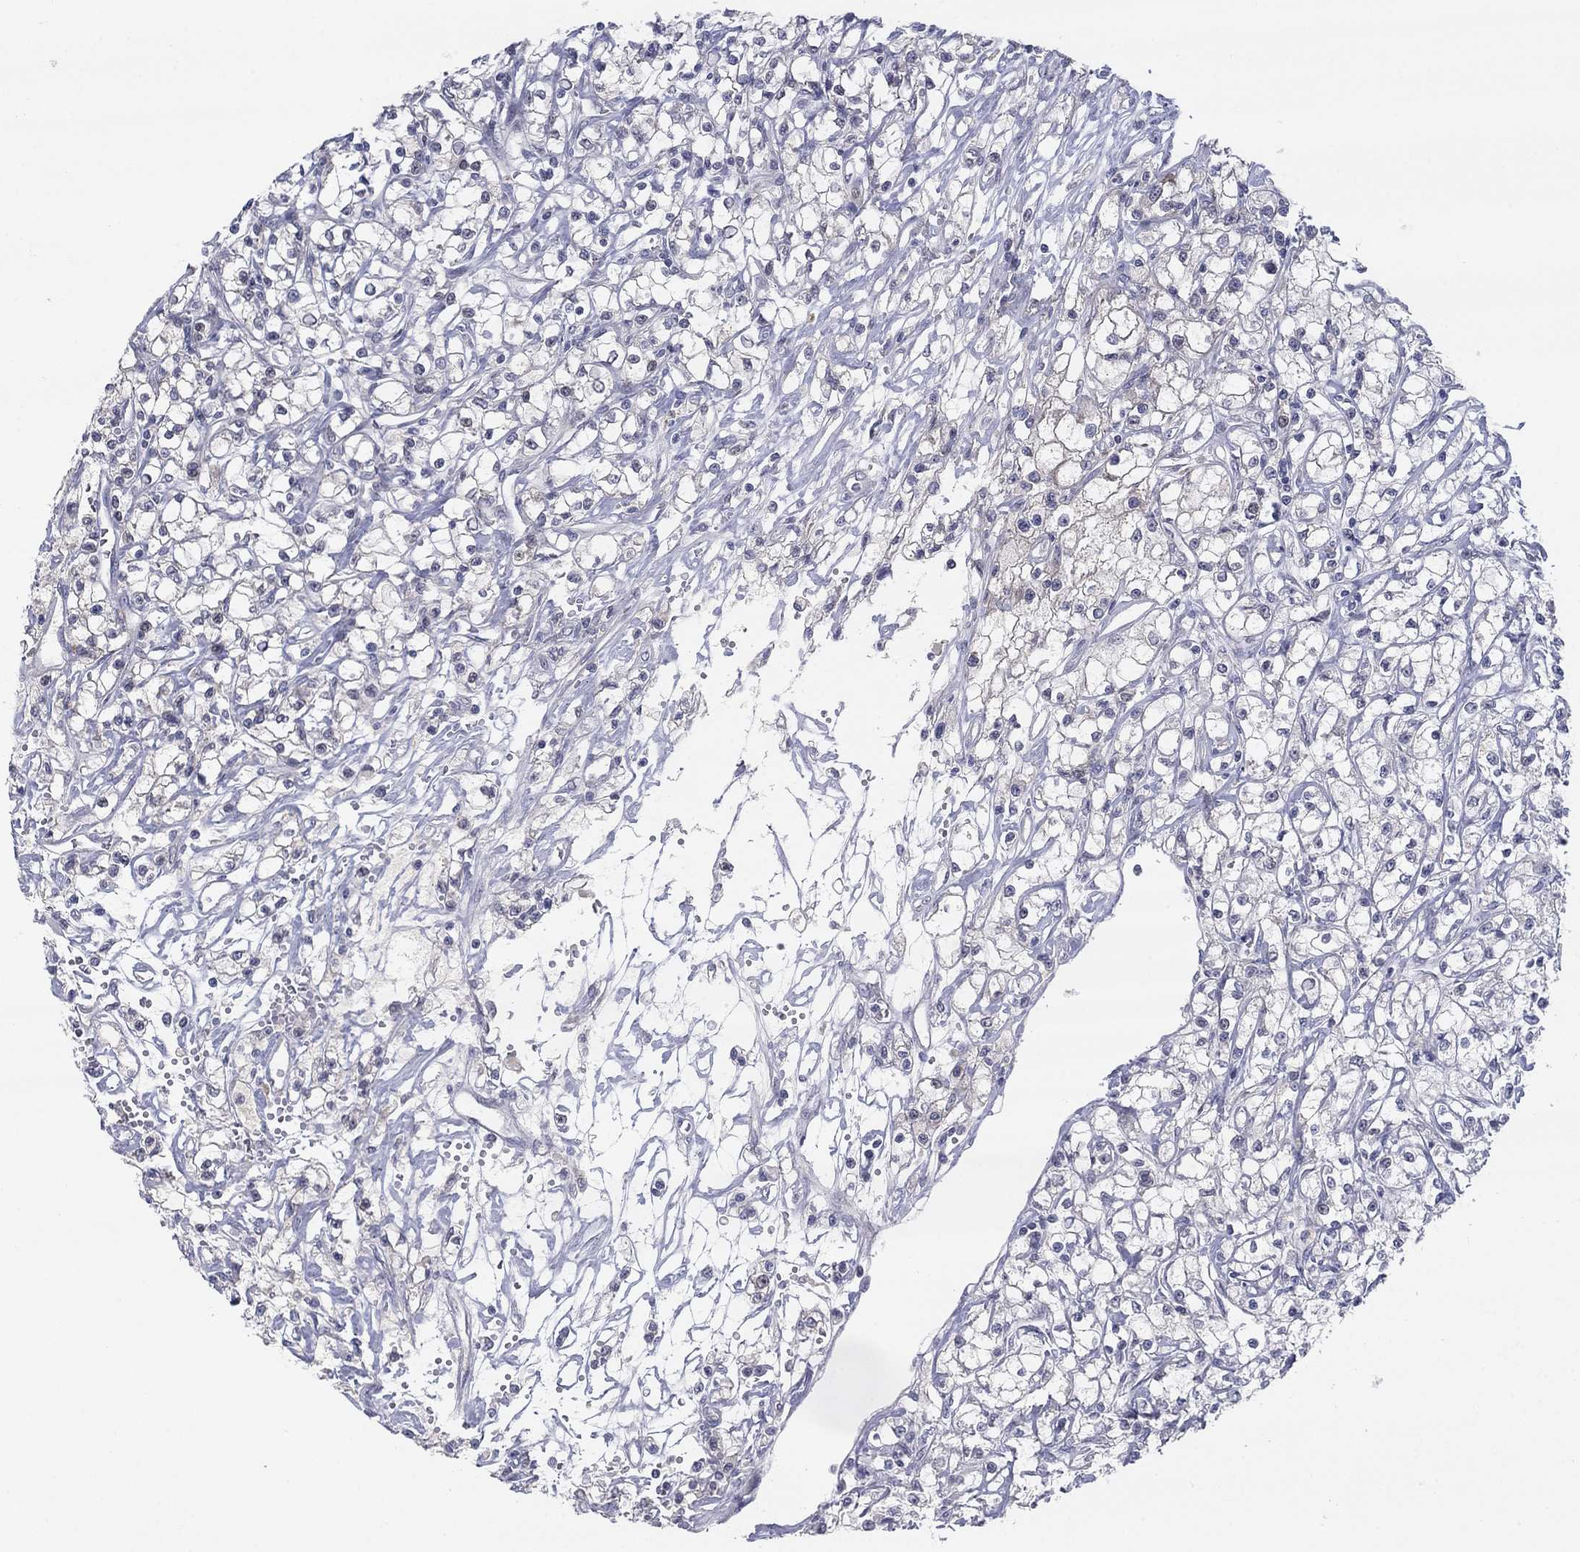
{"staining": {"intensity": "negative", "quantity": "none", "location": "none"}, "tissue": "renal cancer", "cell_type": "Tumor cells", "image_type": "cancer", "snomed": [{"axis": "morphology", "description": "Adenocarcinoma, NOS"}, {"axis": "topography", "description": "Kidney"}], "caption": "High power microscopy image of an immunohistochemistry photomicrograph of renal adenocarcinoma, revealing no significant staining in tumor cells.", "gene": "AMN1", "patient": {"sex": "female", "age": 59}}